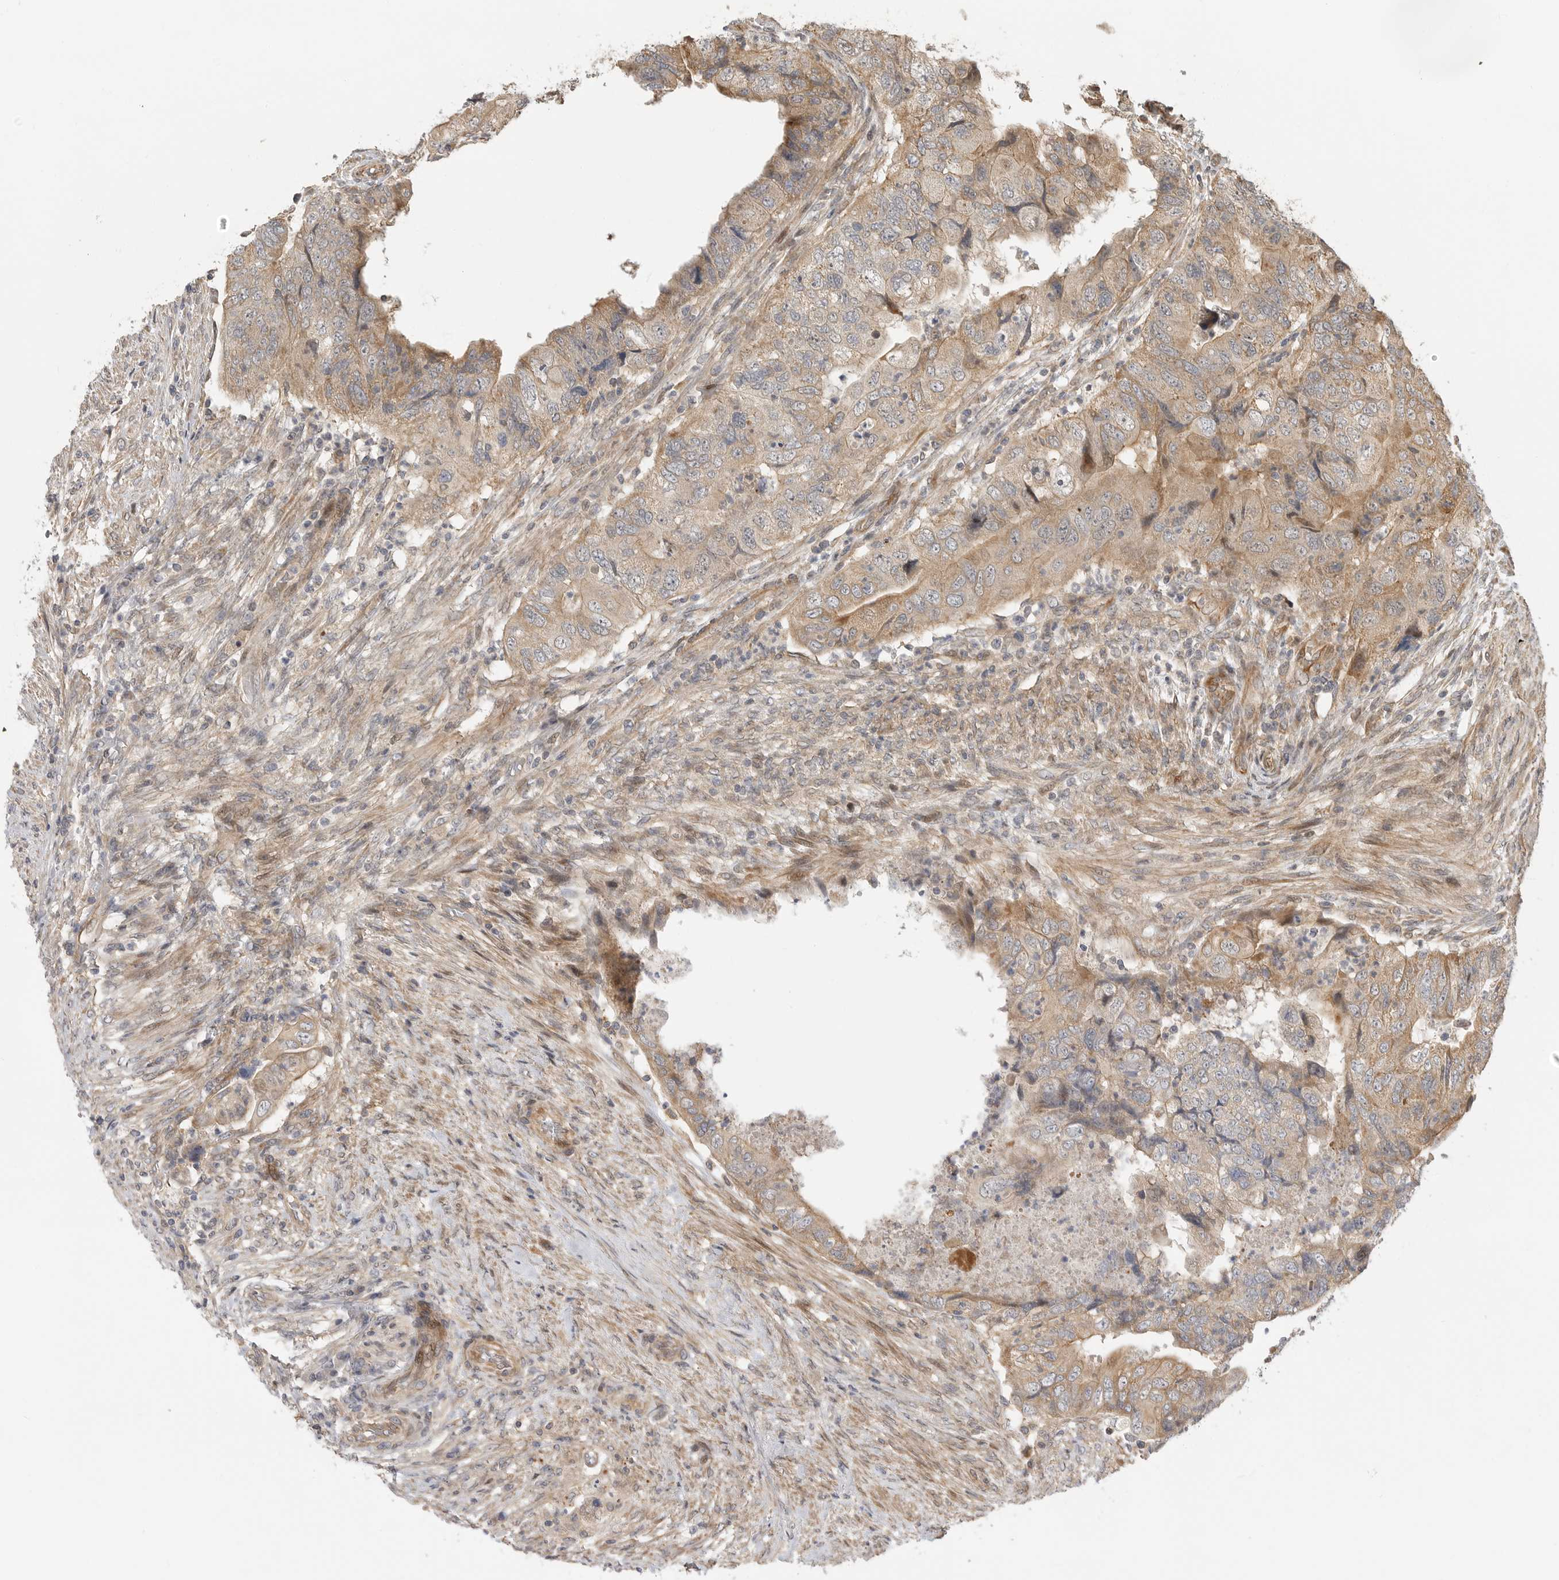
{"staining": {"intensity": "weak", "quantity": "25%-75%", "location": "cytoplasmic/membranous"}, "tissue": "colorectal cancer", "cell_type": "Tumor cells", "image_type": "cancer", "snomed": [{"axis": "morphology", "description": "Adenocarcinoma, NOS"}, {"axis": "topography", "description": "Rectum"}], "caption": "Brown immunohistochemical staining in colorectal cancer (adenocarcinoma) displays weak cytoplasmic/membranous staining in about 25%-75% of tumor cells.", "gene": "ADPRS", "patient": {"sex": "male", "age": 63}}